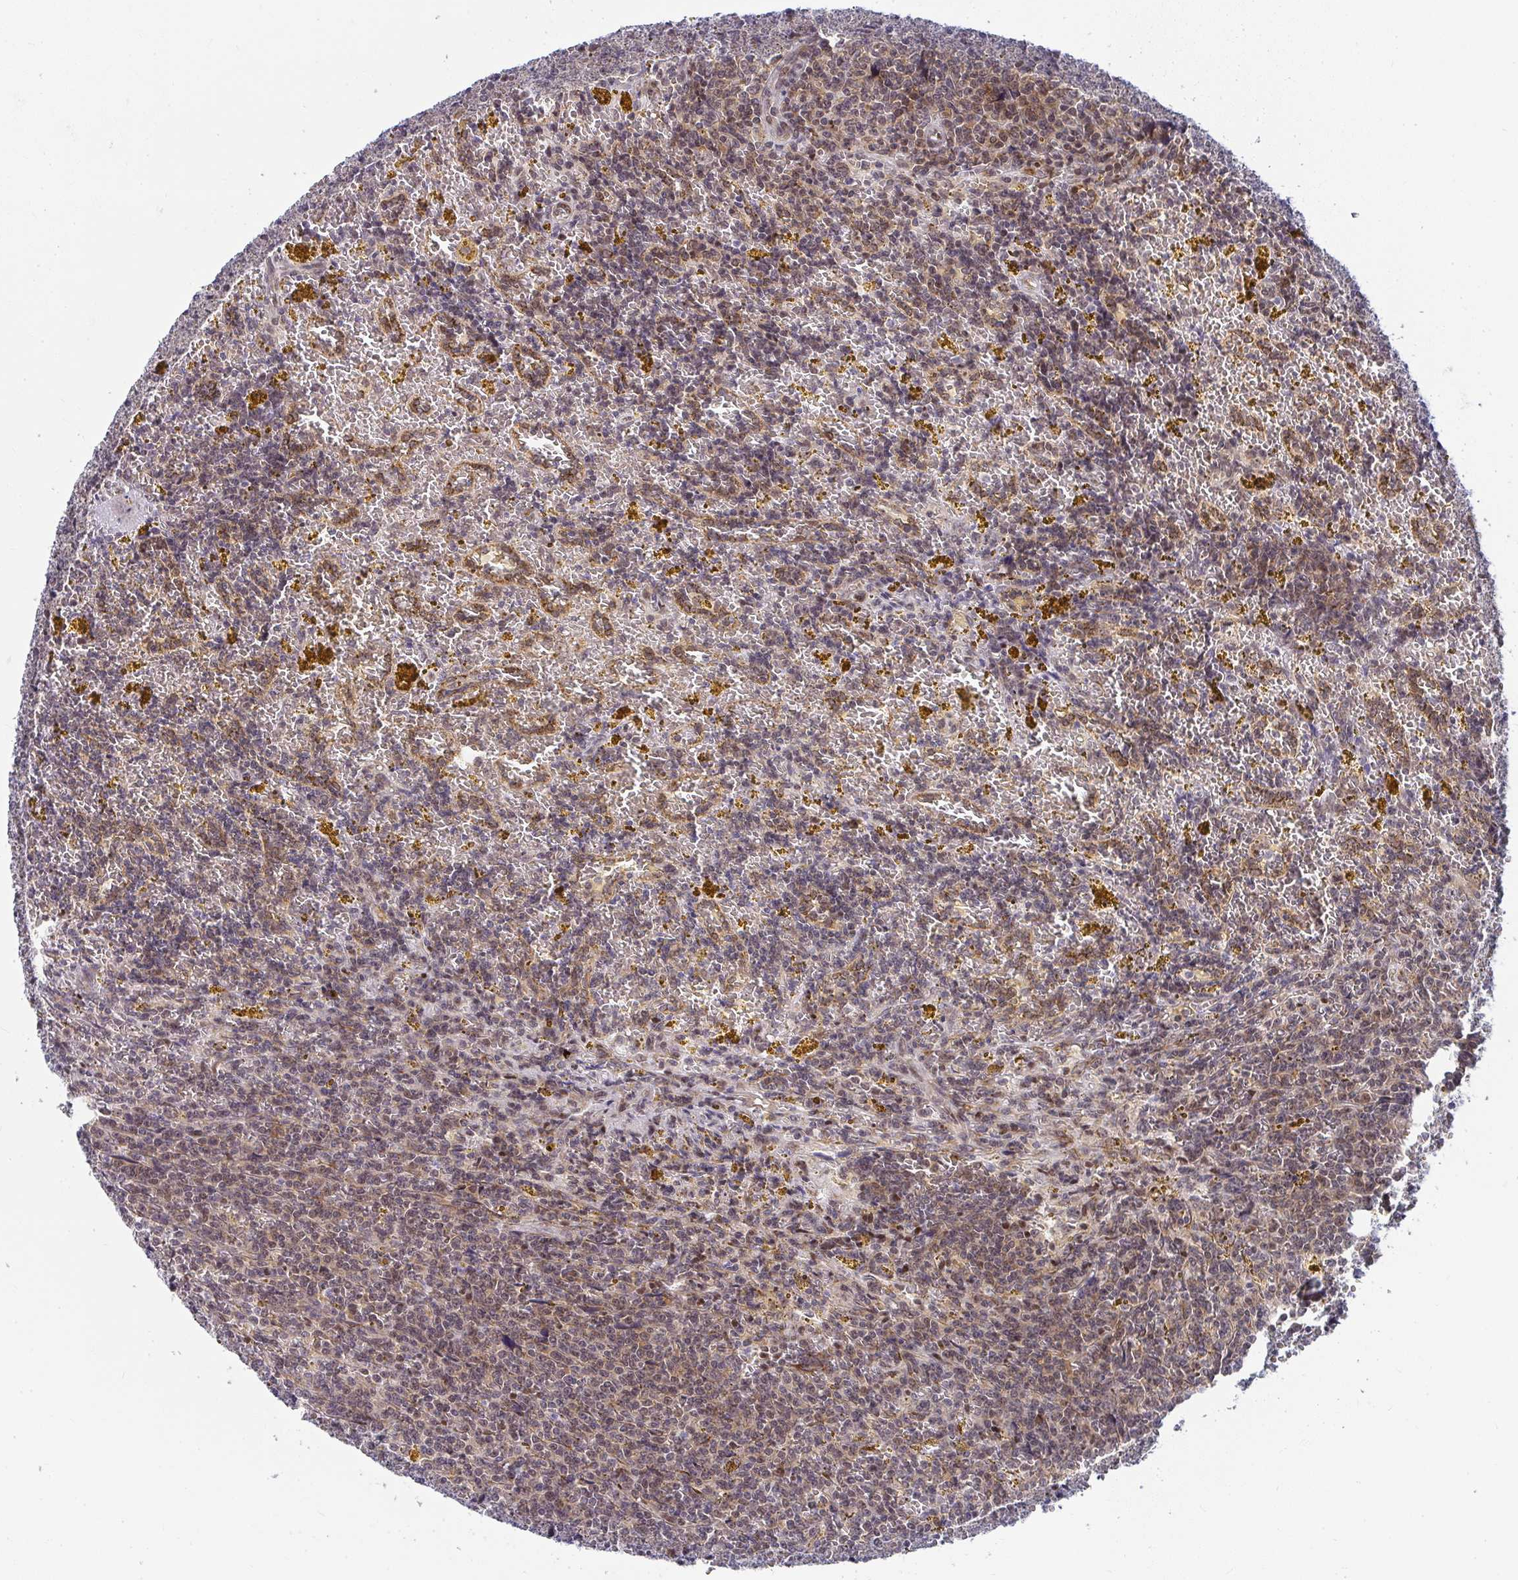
{"staining": {"intensity": "weak", "quantity": "25%-75%", "location": "nuclear"}, "tissue": "lymphoma", "cell_type": "Tumor cells", "image_type": "cancer", "snomed": [{"axis": "morphology", "description": "Malignant lymphoma, non-Hodgkin's type, Low grade"}, {"axis": "topography", "description": "Spleen"}, {"axis": "topography", "description": "Lymph node"}], "caption": "An immunohistochemistry micrograph of tumor tissue is shown. Protein staining in brown shows weak nuclear positivity in low-grade malignant lymphoma, non-Hodgkin's type within tumor cells. (DAB (3,3'-diaminobenzidine) IHC with brightfield microscopy, high magnification).", "gene": "SYNCRIP", "patient": {"sex": "female", "age": 66}}